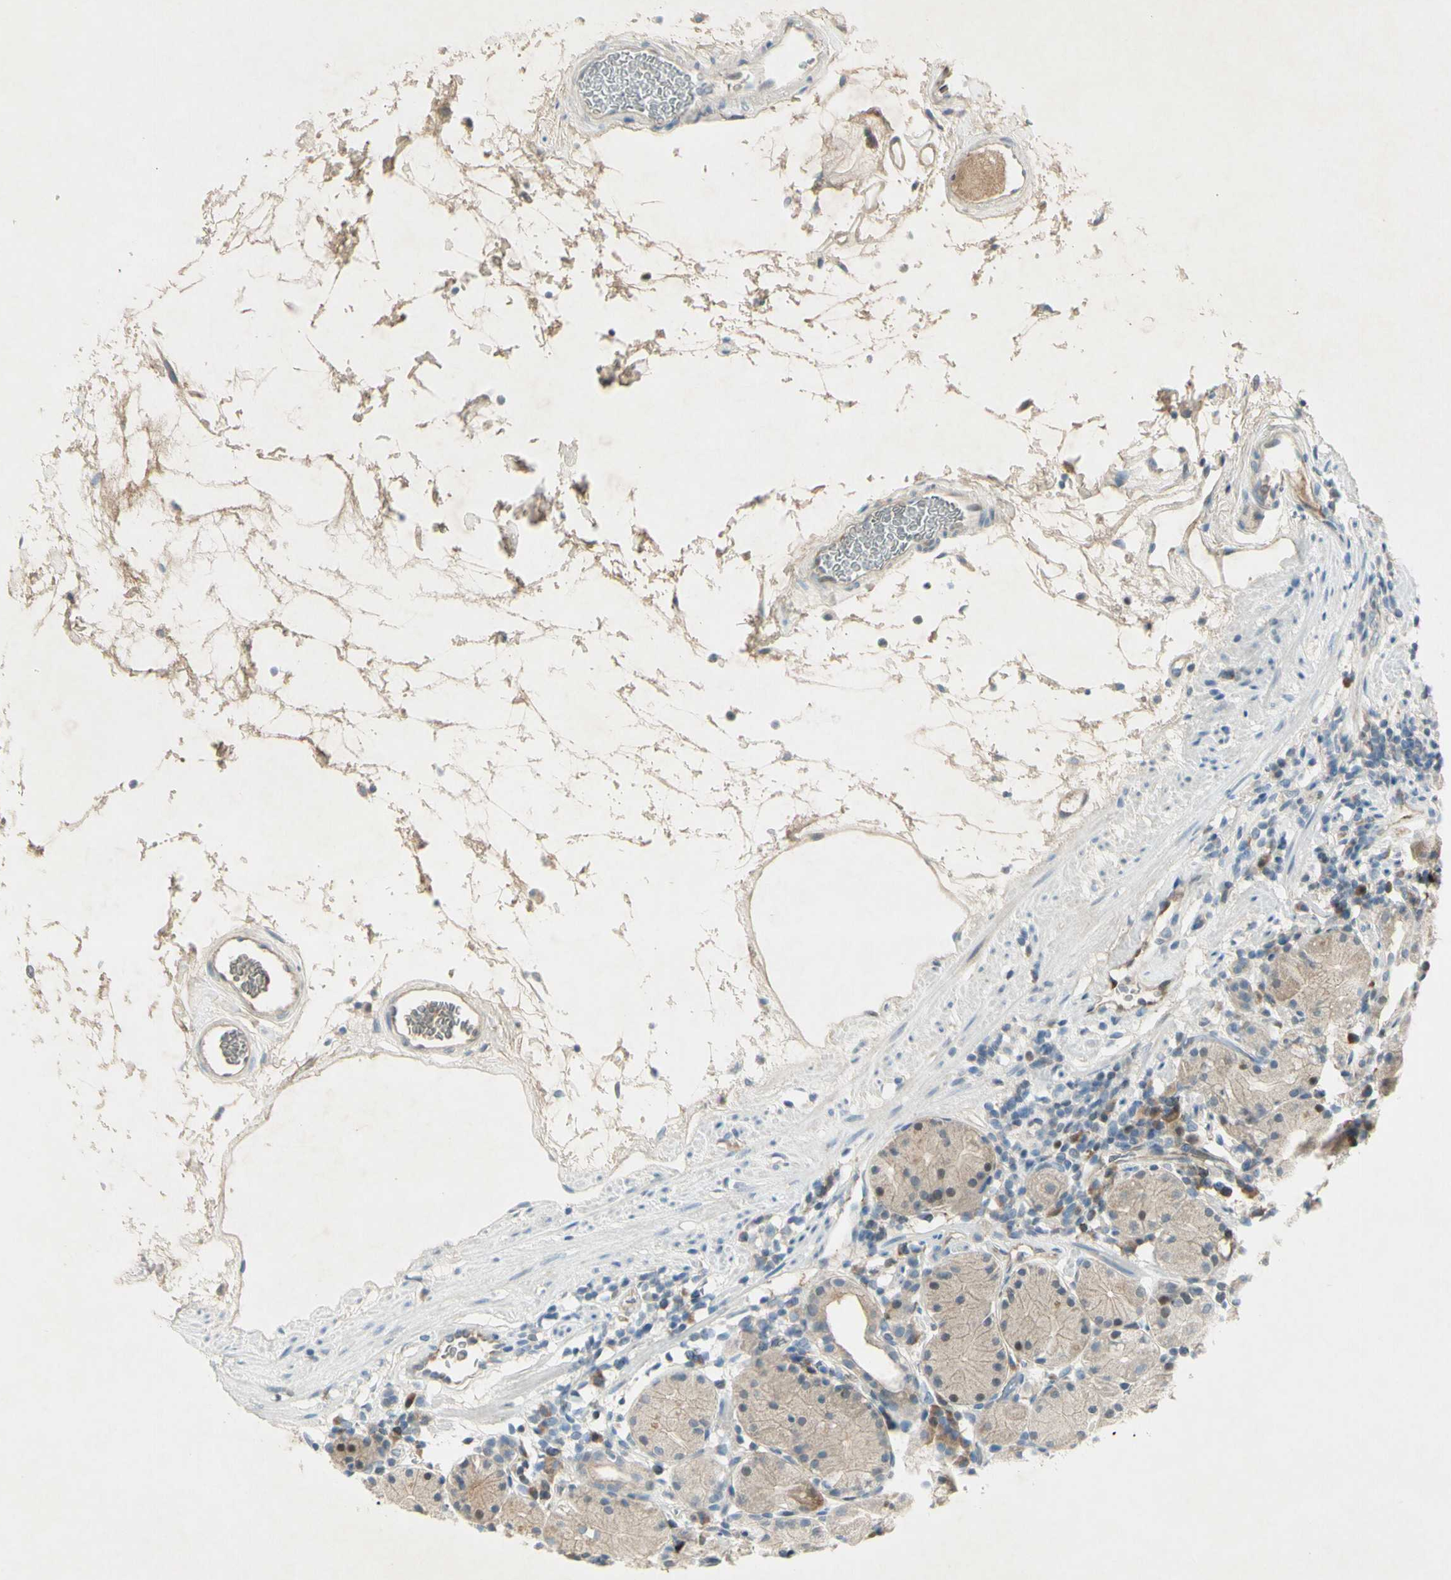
{"staining": {"intensity": "moderate", "quantity": ">75%", "location": "cytoplasmic/membranous"}, "tissue": "stomach", "cell_type": "Glandular cells", "image_type": "normal", "snomed": [{"axis": "morphology", "description": "Normal tissue, NOS"}, {"axis": "topography", "description": "Stomach"}, {"axis": "topography", "description": "Stomach, lower"}], "caption": "Immunohistochemistry (IHC) staining of benign stomach, which displays medium levels of moderate cytoplasmic/membranous expression in approximately >75% of glandular cells indicating moderate cytoplasmic/membranous protein expression. The staining was performed using DAB (brown) for protein detection and nuclei were counterstained in hematoxylin (blue).", "gene": "C1orf159", "patient": {"sex": "female", "age": 75}}